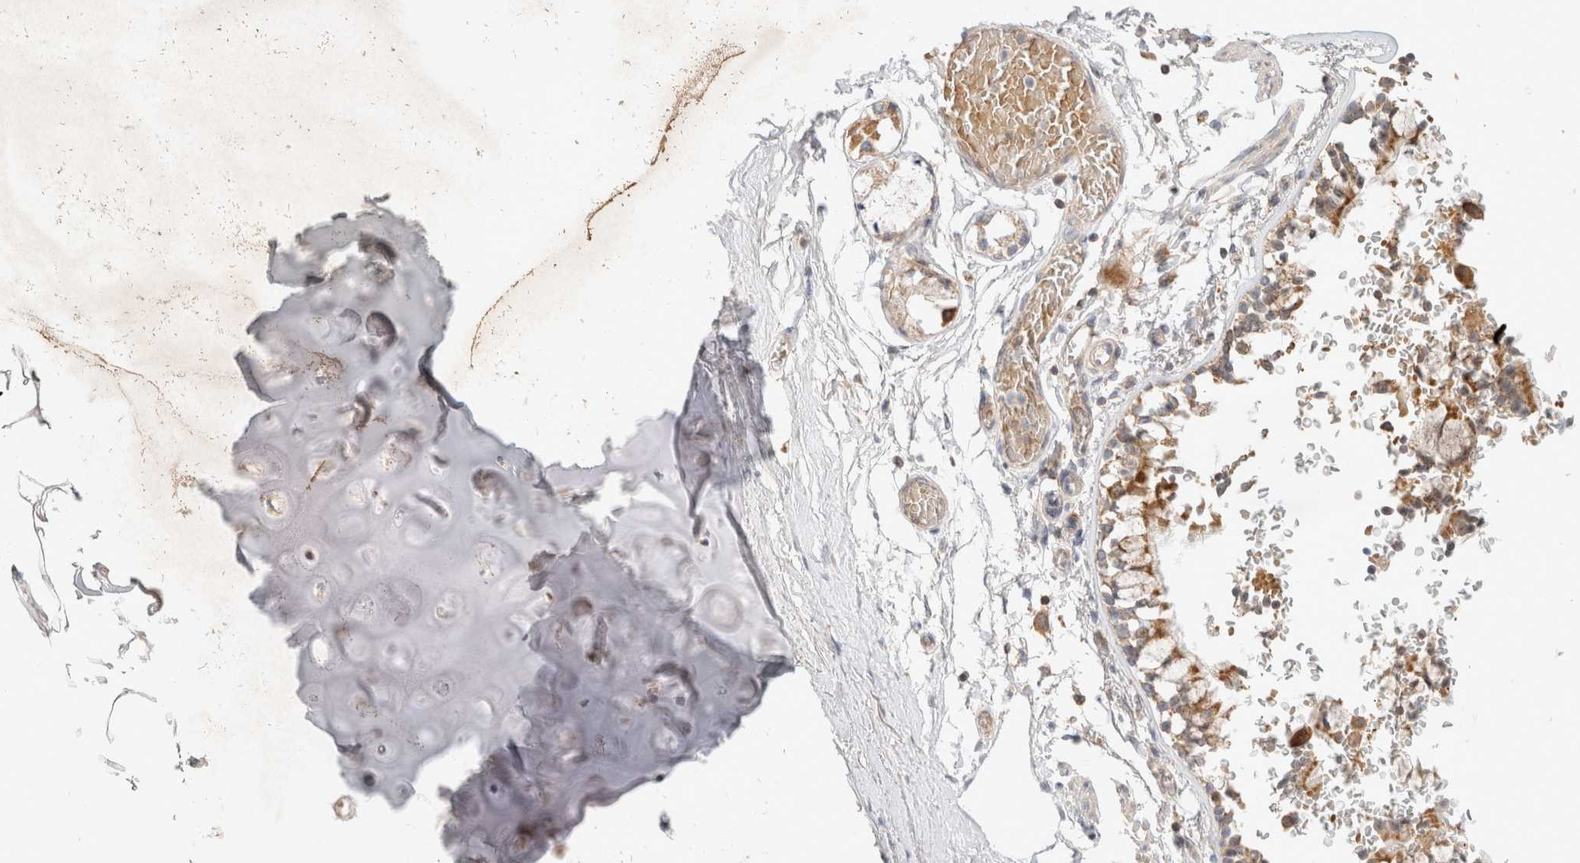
{"staining": {"intensity": "negative", "quantity": "none", "location": "none"}, "tissue": "adipose tissue", "cell_type": "Adipocytes", "image_type": "normal", "snomed": [{"axis": "morphology", "description": "Normal tissue, NOS"}, {"axis": "topography", "description": "Cartilage tissue"}, {"axis": "topography", "description": "Lung"}], "caption": "Immunohistochemistry micrograph of benign adipose tissue stained for a protein (brown), which reveals no staining in adipocytes.", "gene": "MRM3", "patient": {"sex": "female", "age": 77}}